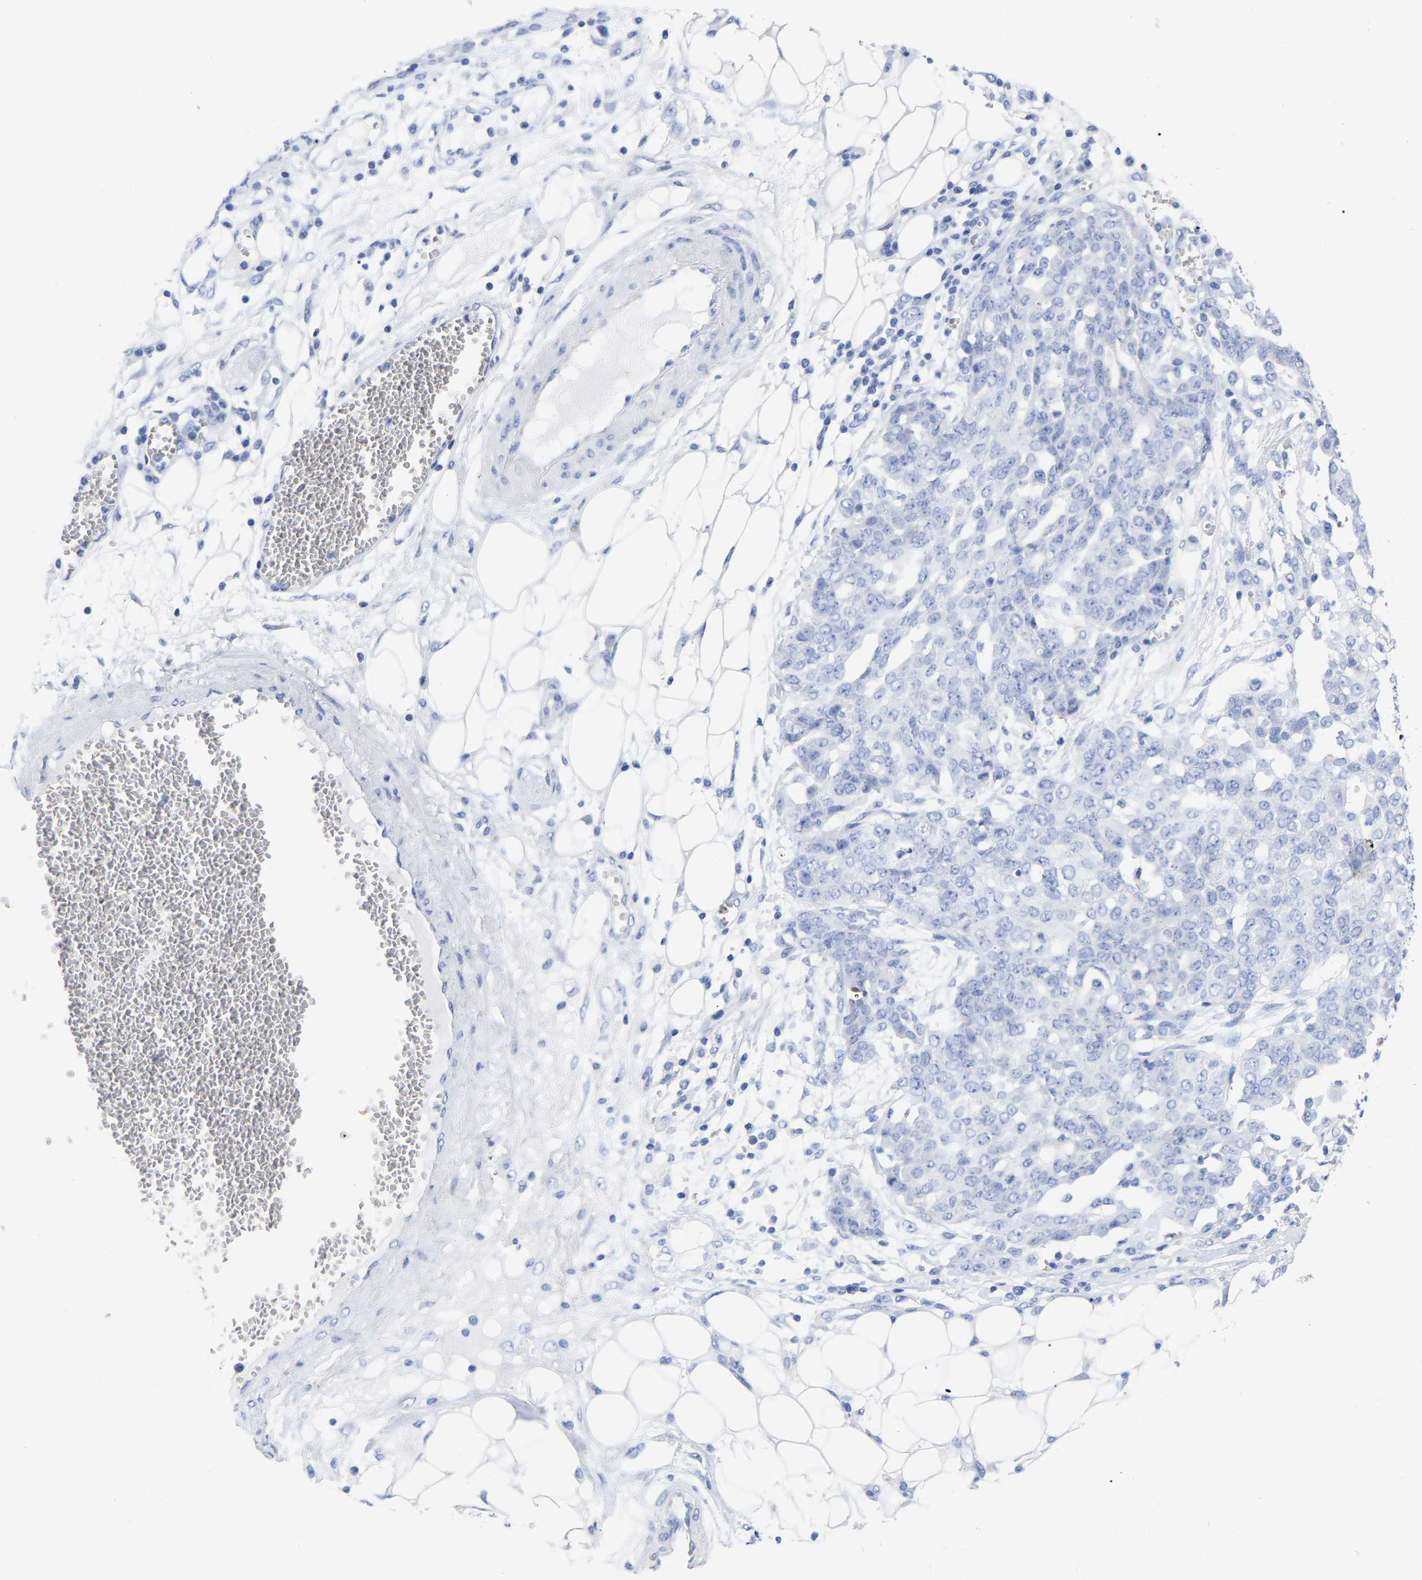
{"staining": {"intensity": "negative", "quantity": "none", "location": "none"}, "tissue": "ovarian cancer", "cell_type": "Tumor cells", "image_type": "cancer", "snomed": [{"axis": "morphology", "description": "Cystadenocarcinoma, serous, NOS"}, {"axis": "topography", "description": "Soft tissue"}, {"axis": "topography", "description": "Ovary"}], "caption": "A micrograph of serous cystadenocarcinoma (ovarian) stained for a protein reveals no brown staining in tumor cells.", "gene": "HAPLN1", "patient": {"sex": "female", "age": 57}}